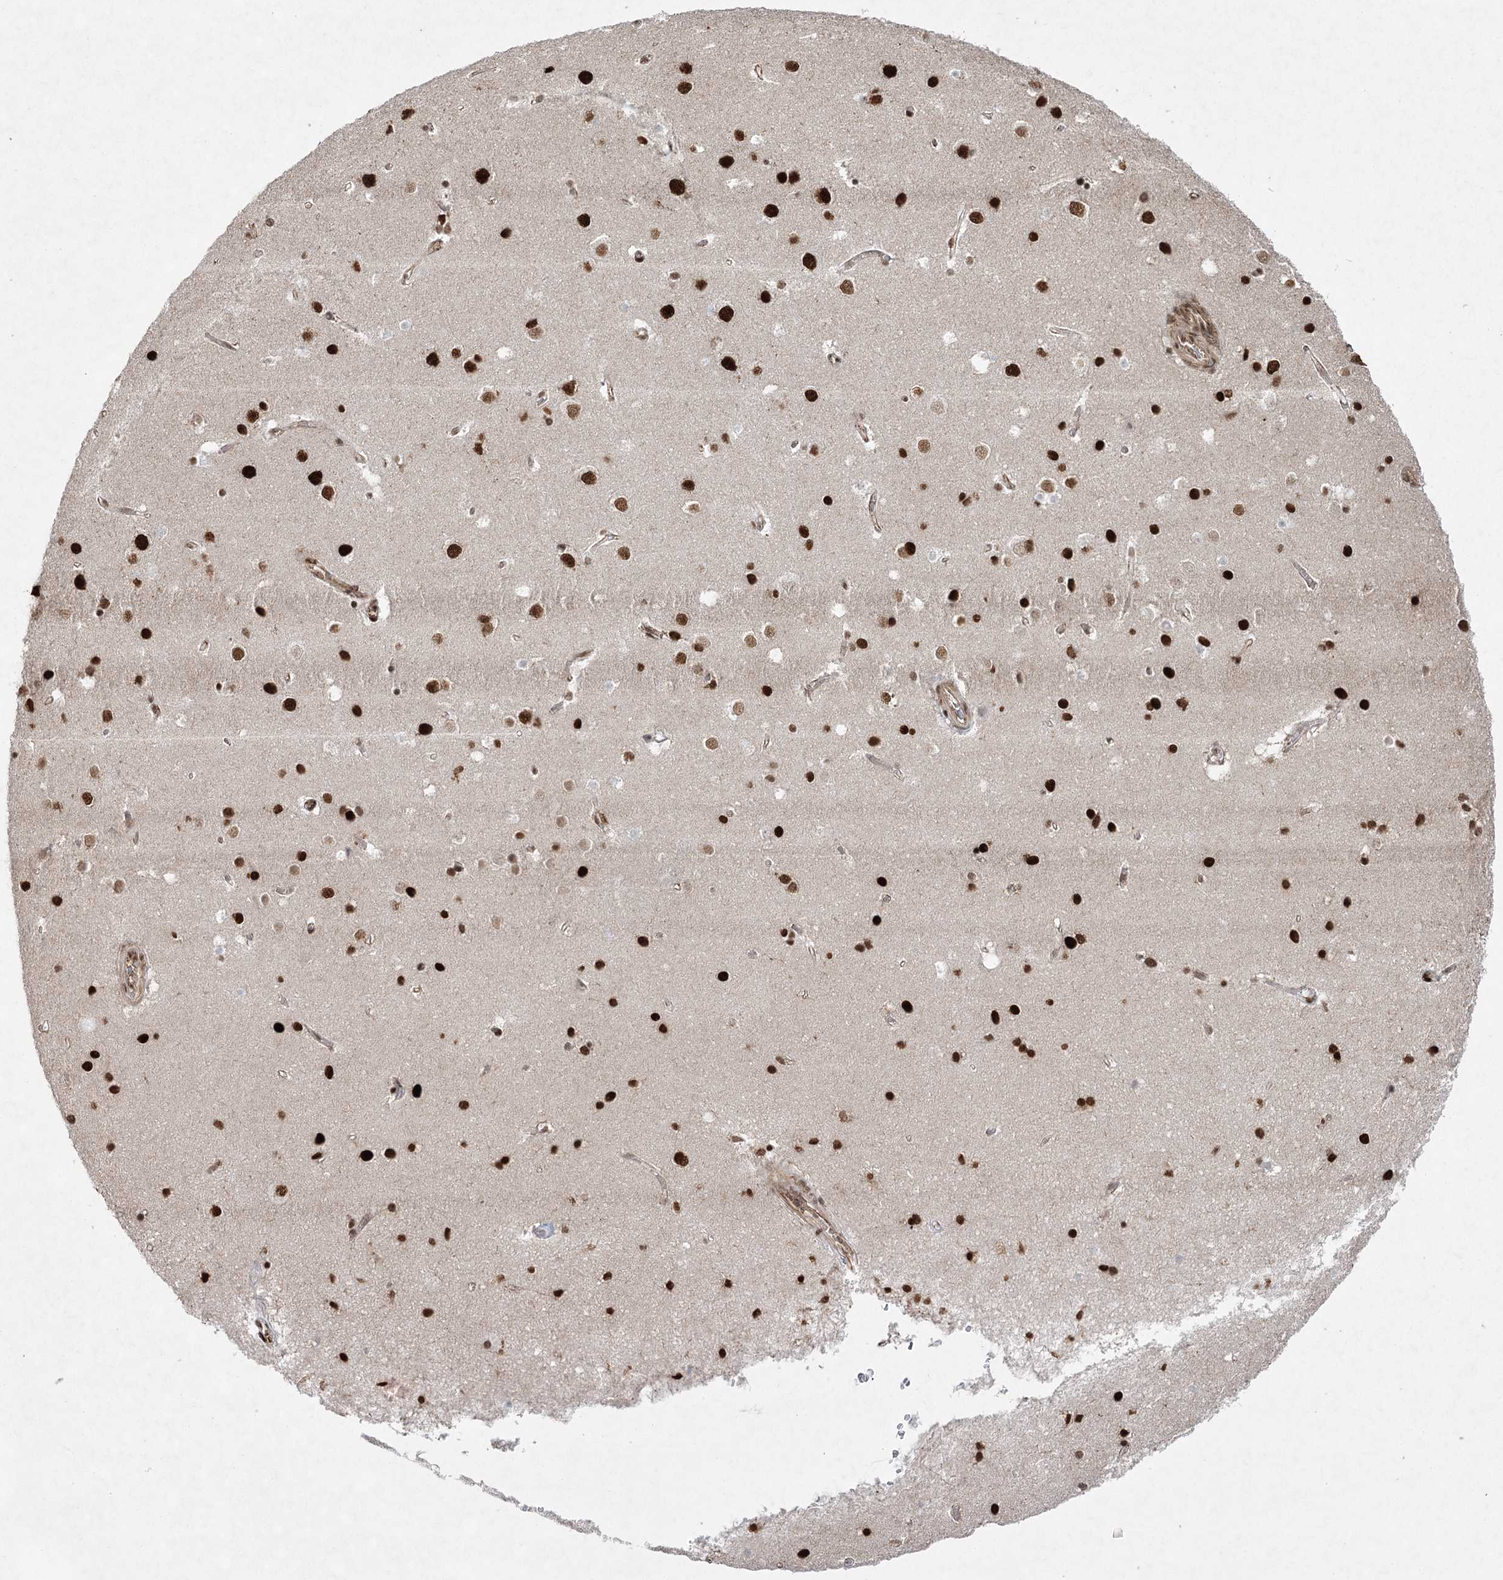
{"staining": {"intensity": "moderate", "quantity": ">75%", "location": "nuclear"}, "tissue": "cerebral cortex", "cell_type": "Endothelial cells", "image_type": "normal", "snomed": [{"axis": "morphology", "description": "Normal tissue, NOS"}, {"axis": "topography", "description": "Cerebral cortex"}], "caption": "About >75% of endothelial cells in unremarkable human cerebral cortex exhibit moderate nuclear protein staining as visualized by brown immunohistochemical staining.", "gene": "ZCCHC8", "patient": {"sex": "male", "age": 54}}